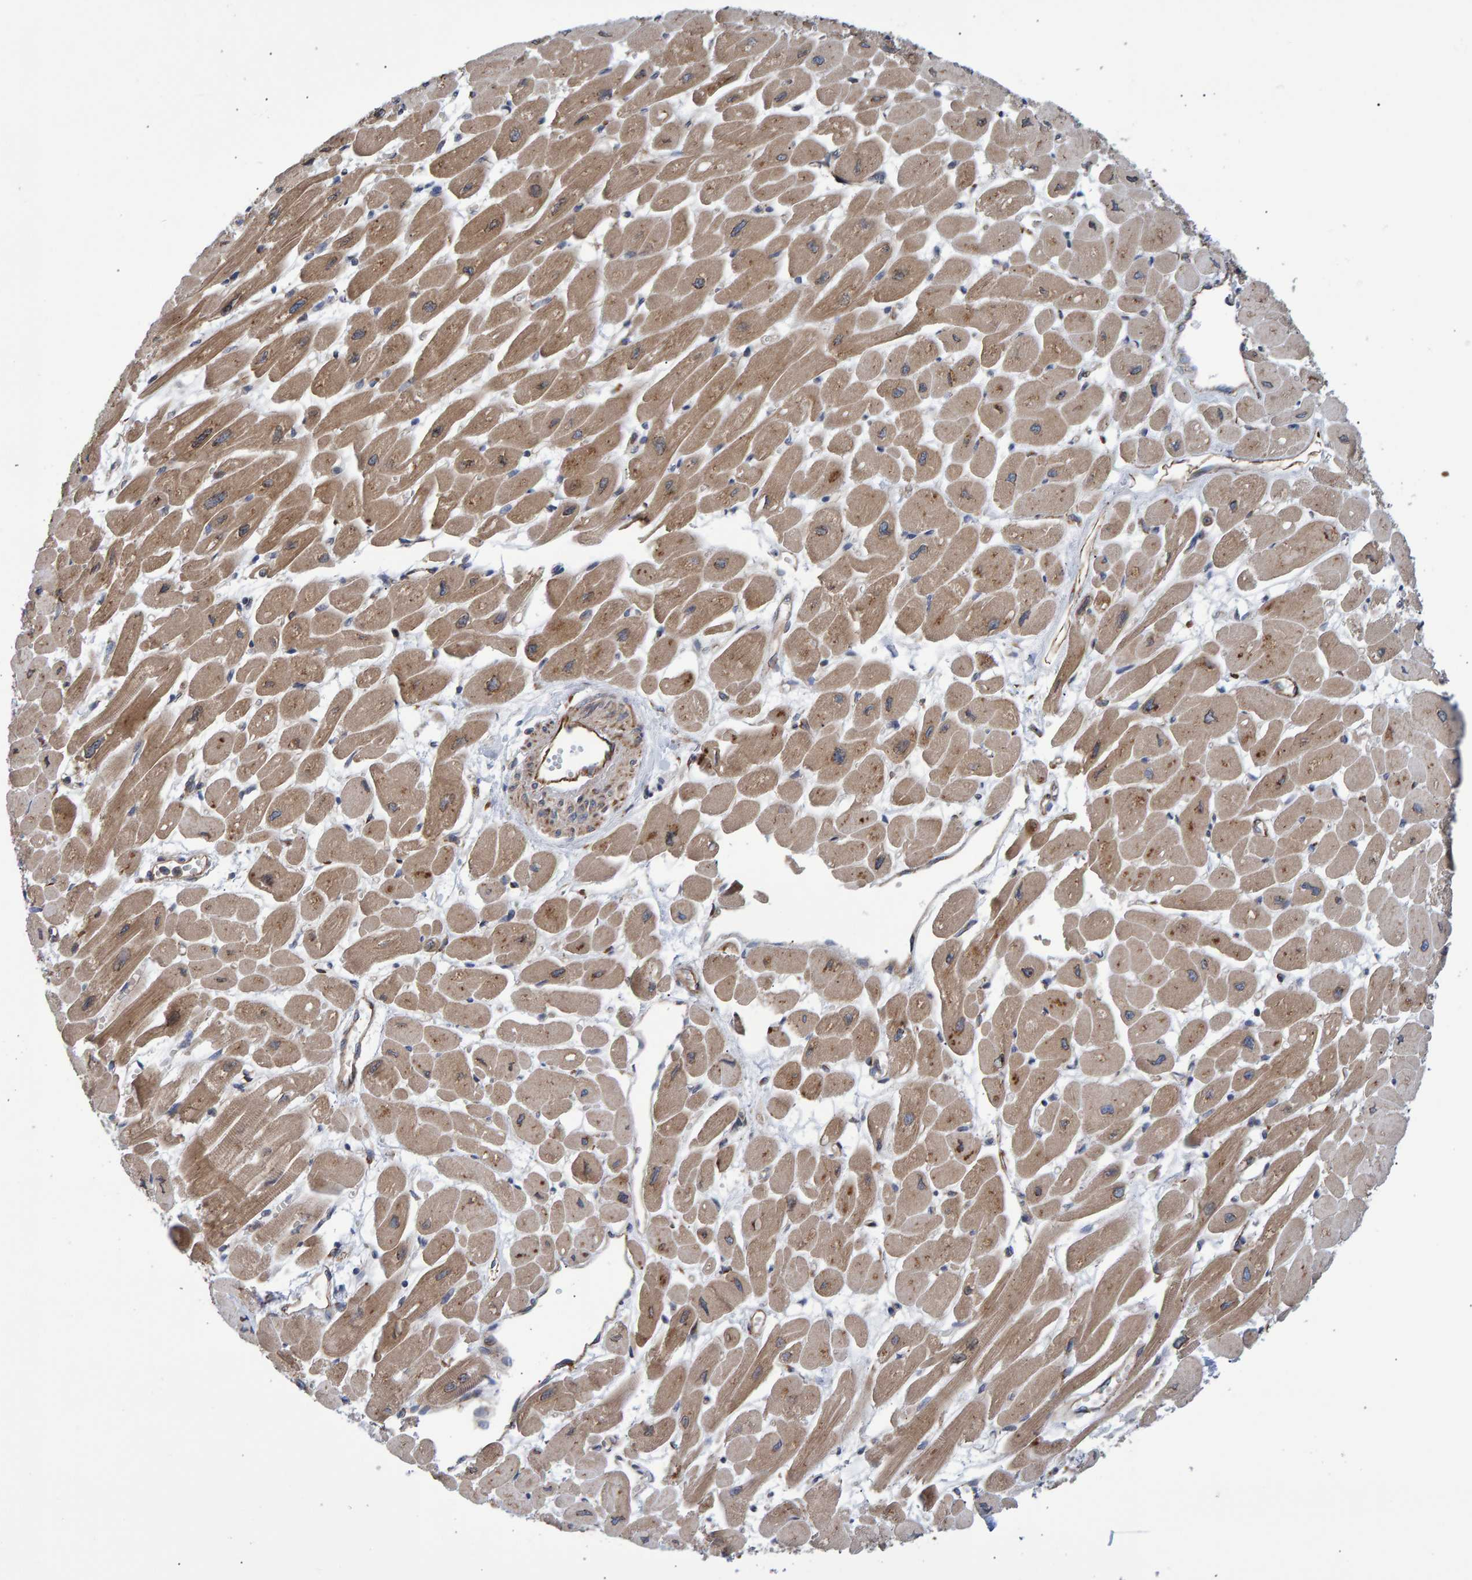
{"staining": {"intensity": "moderate", "quantity": ">75%", "location": "cytoplasmic/membranous"}, "tissue": "heart muscle", "cell_type": "Cardiomyocytes", "image_type": "normal", "snomed": [{"axis": "morphology", "description": "Normal tissue, NOS"}, {"axis": "topography", "description": "Heart"}], "caption": "DAB immunohistochemical staining of benign heart muscle demonstrates moderate cytoplasmic/membranous protein positivity in about >75% of cardiomyocytes. (Brightfield microscopy of DAB IHC at high magnification).", "gene": "FAM117A", "patient": {"sex": "female", "age": 54}}